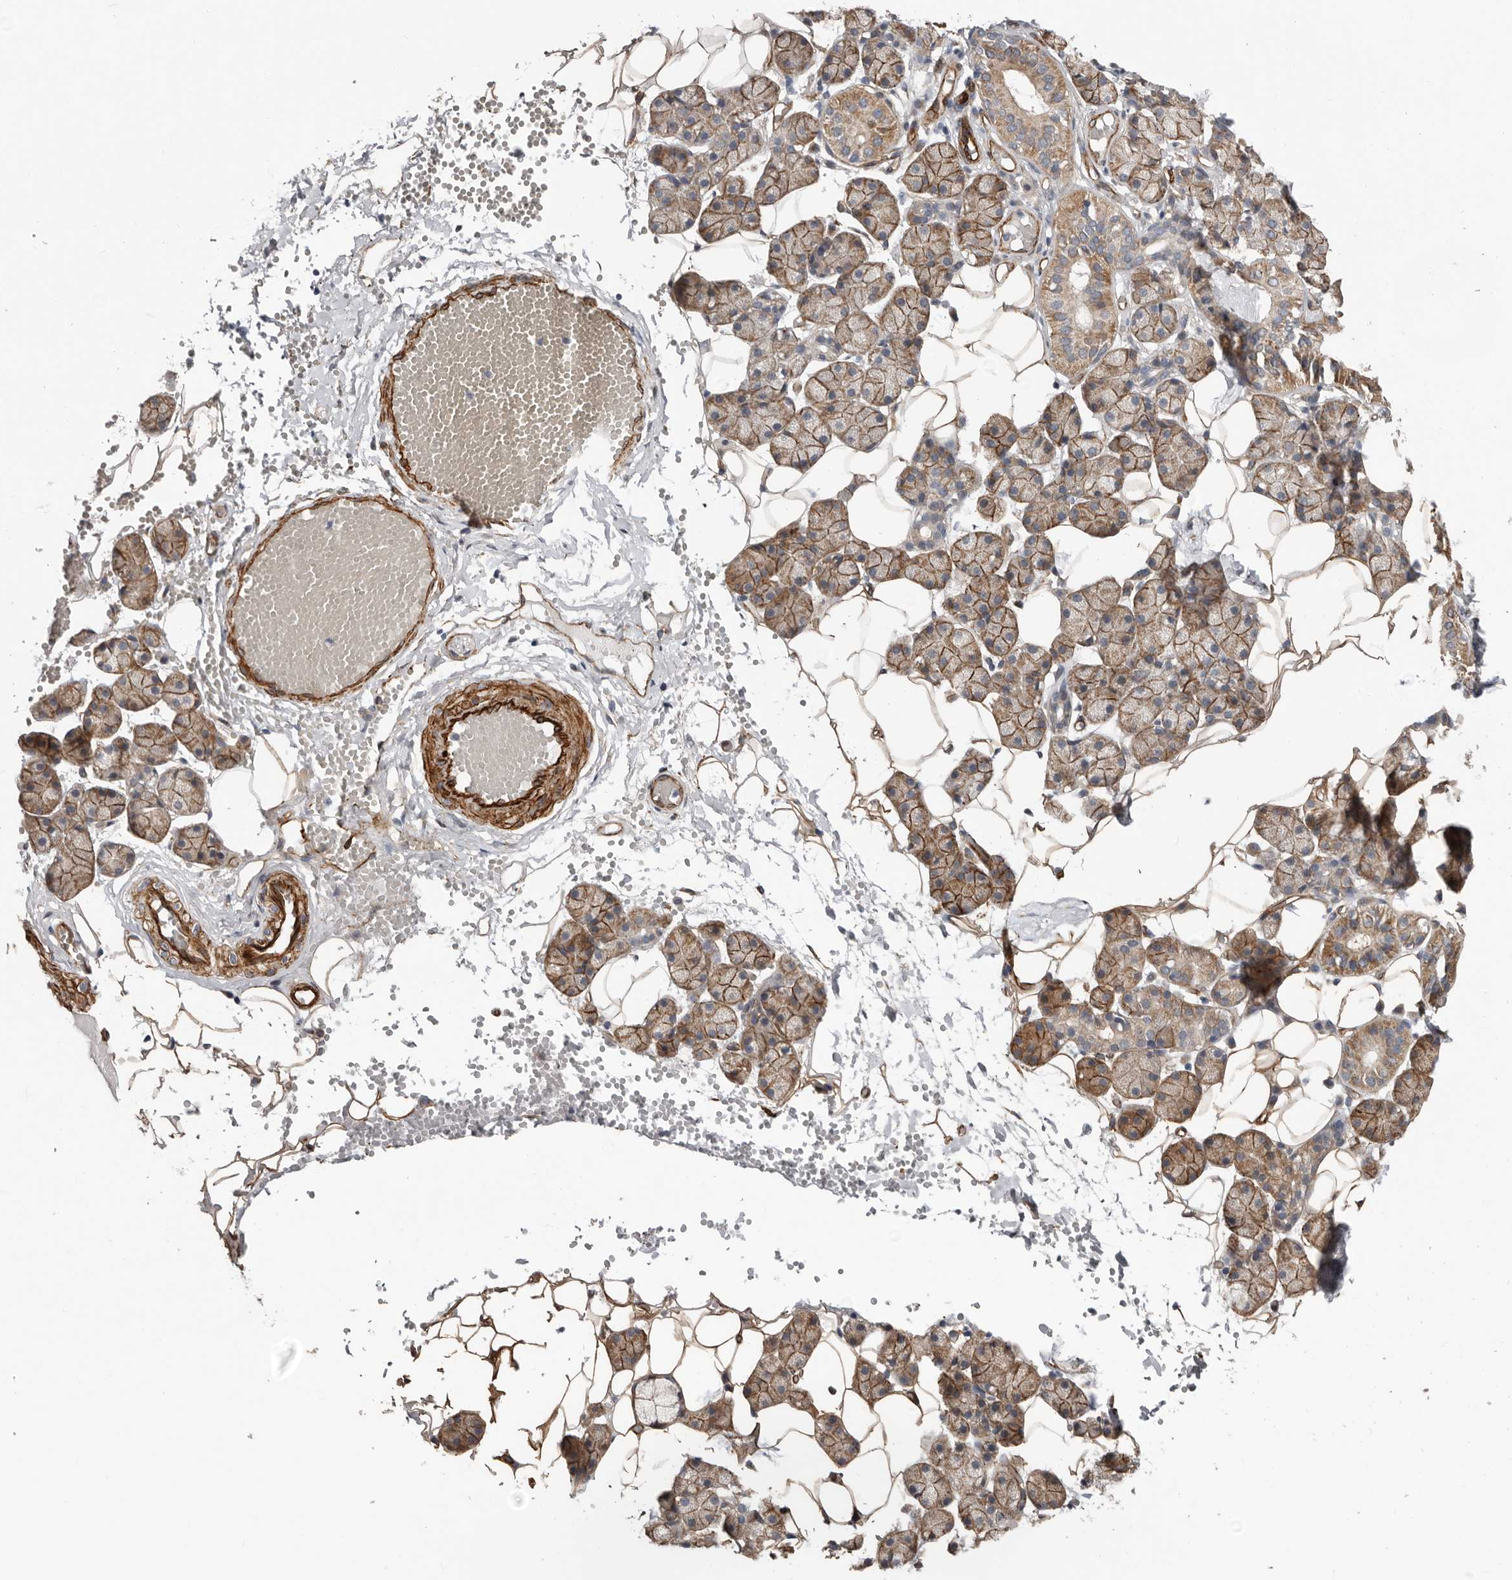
{"staining": {"intensity": "moderate", "quantity": ">75%", "location": "cytoplasmic/membranous"}, "tissue": "salivary gland", "cell_type": "Glandular cells", "image_type": "normal", "snomed": [{"axis": "morphology", "description": "Normal tissue, NOS"}, {"axis": "topography", "description": "Salivary gland"}], "caption": "A high-resolution micrograph shows immunohistochemistry staining of unremarkable salivary gland, which displays moderate cytoplasmic/membranous positivity in about >75% of glandular cells. Immunohistochemistry (ihc) stains the protein of interest in brown and the nuclei are stained blue.", "gene": "RANBP17", "patient": {"sex": "female", "age": 33}}